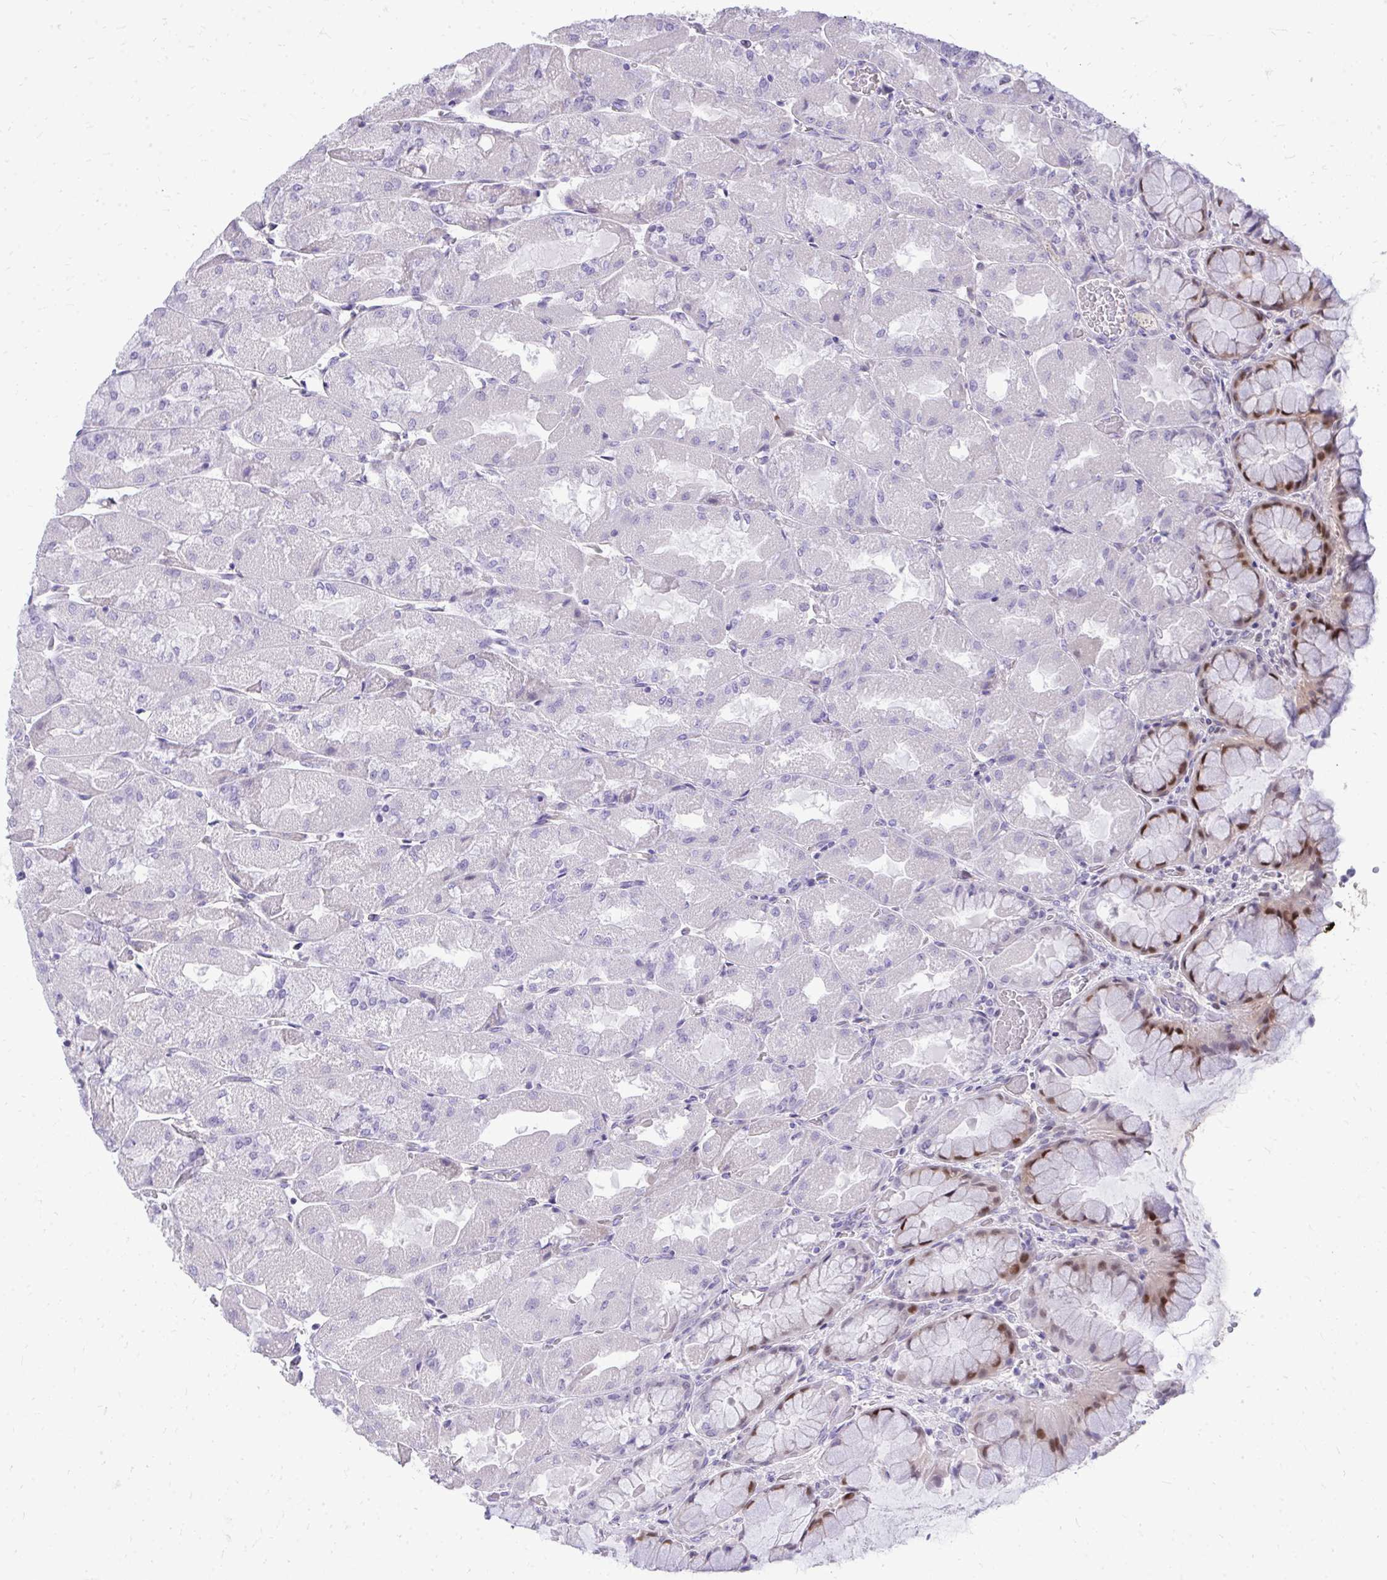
{"staining": {"intensity": "negative", "quantity": "none", "location": "none"}, "tissue": "stomach", "cell_type": "Glandular cells", "image_type": "normal", "snomed": [{"axis": "morphology", "description": "Normal tissue, NOS"}, {"axis": "topography", "description": "Stomach"}], "caption": "Glandular cells show no significant staining in benign stomach. The staining is performed using DAB brown chromogen with nuclei counter-stained in using hematoxylin.", "gene": "DLX4", "patient": {"sex": "female", "age": 61}}